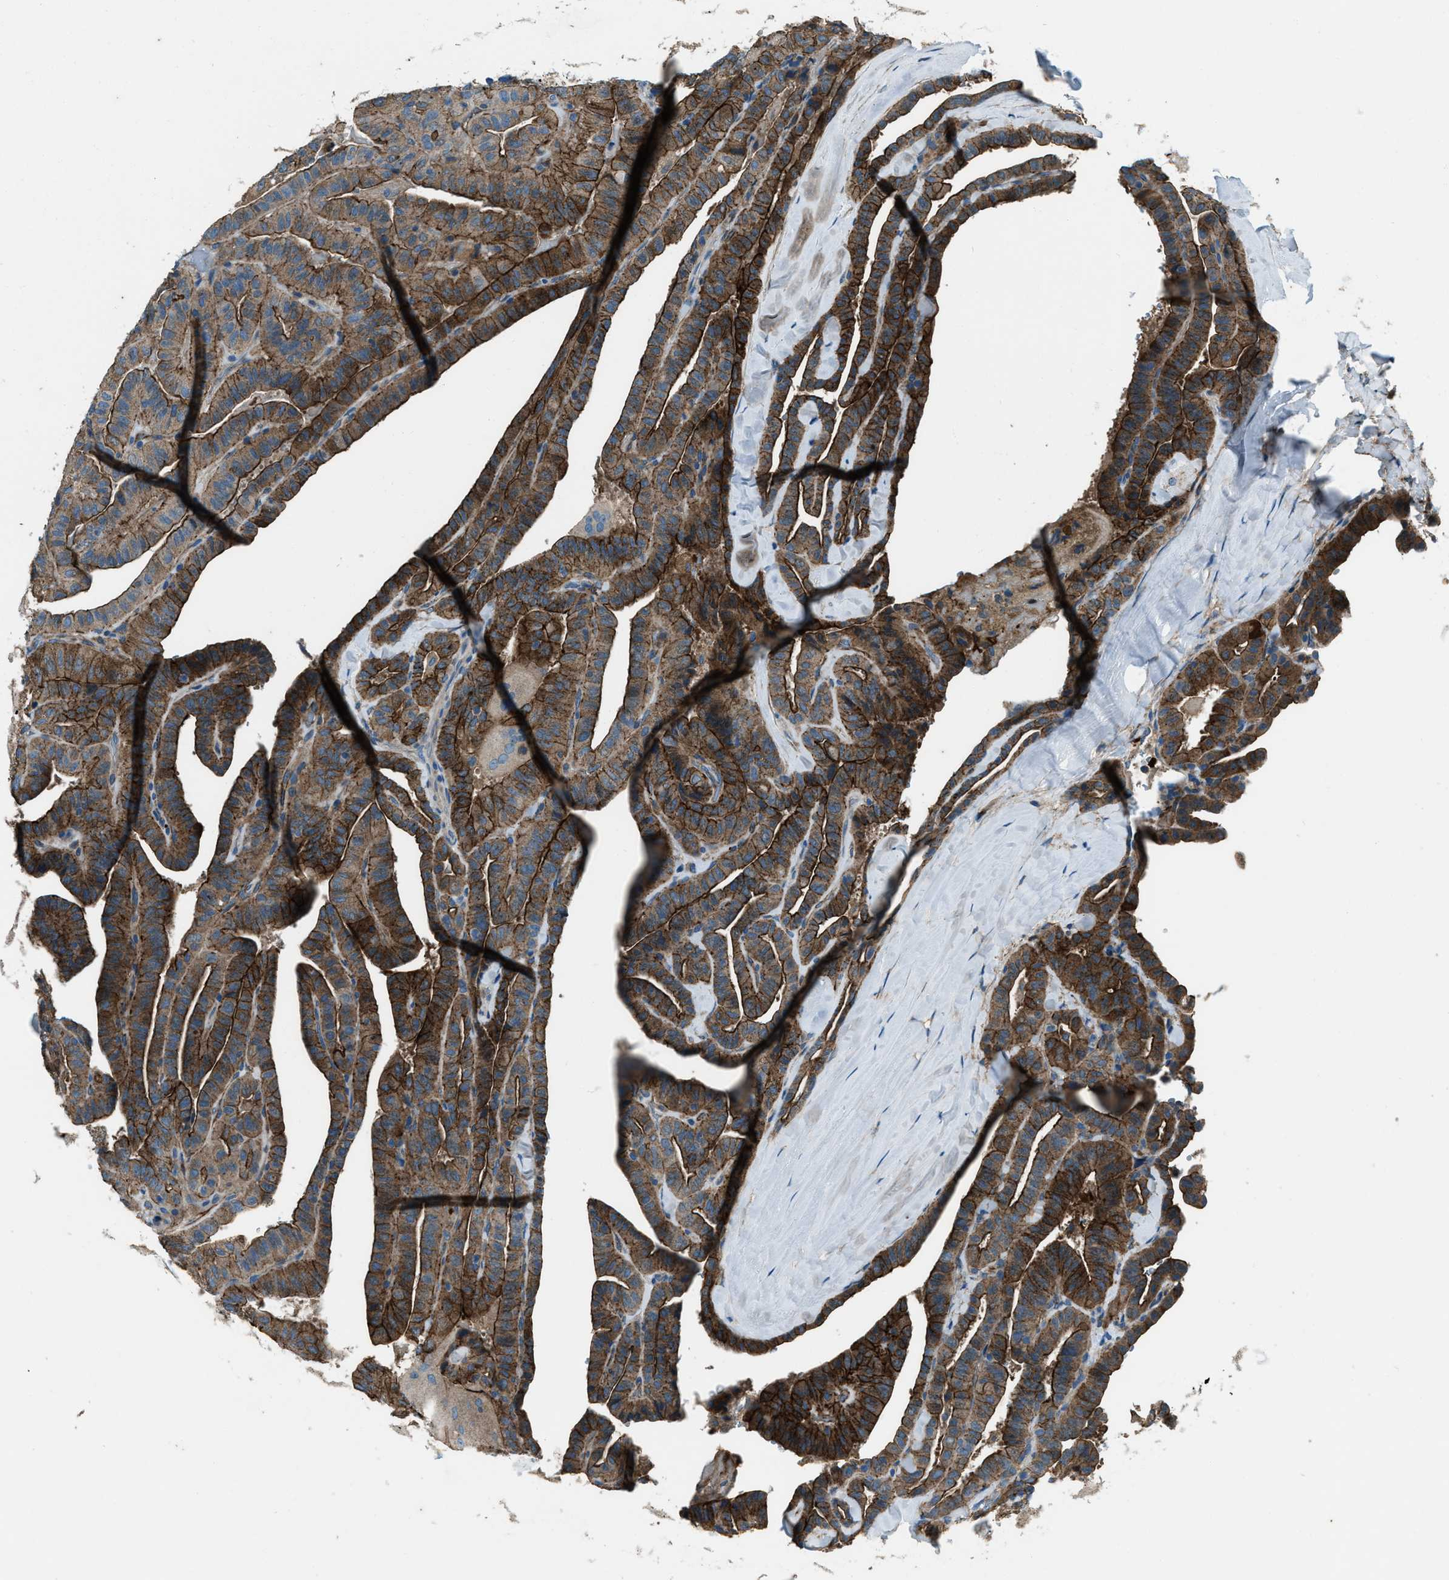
{"staining": {"intensity": "strong", "quantity": ">75%", "location": "cytoplasmic/membranous"}, "tissue": "thyroid cancer", "cell_type": "Tumor cells", "image_type": "cancer", "snomed": [{"axis": "morphology", "description": "Papillary adenocarcinoma, NOS"}, {"axis": "topography", "description": "Thyroid gland"}], "caption": "Thyroid cancer (papillary adenocarcinoma) tissue reveals strong cytoplasmic/membranous expression in about >75% of tumor cells, visualized by immunohistochemistry. The staining was performed using DAB (3,3'-diaminobenzidine), with brown indicating positive protein expression. Nuclei are stained blue with hematoxylin.", "gene": "SVIL", "patient": {"sex": "male", "age": 77}}